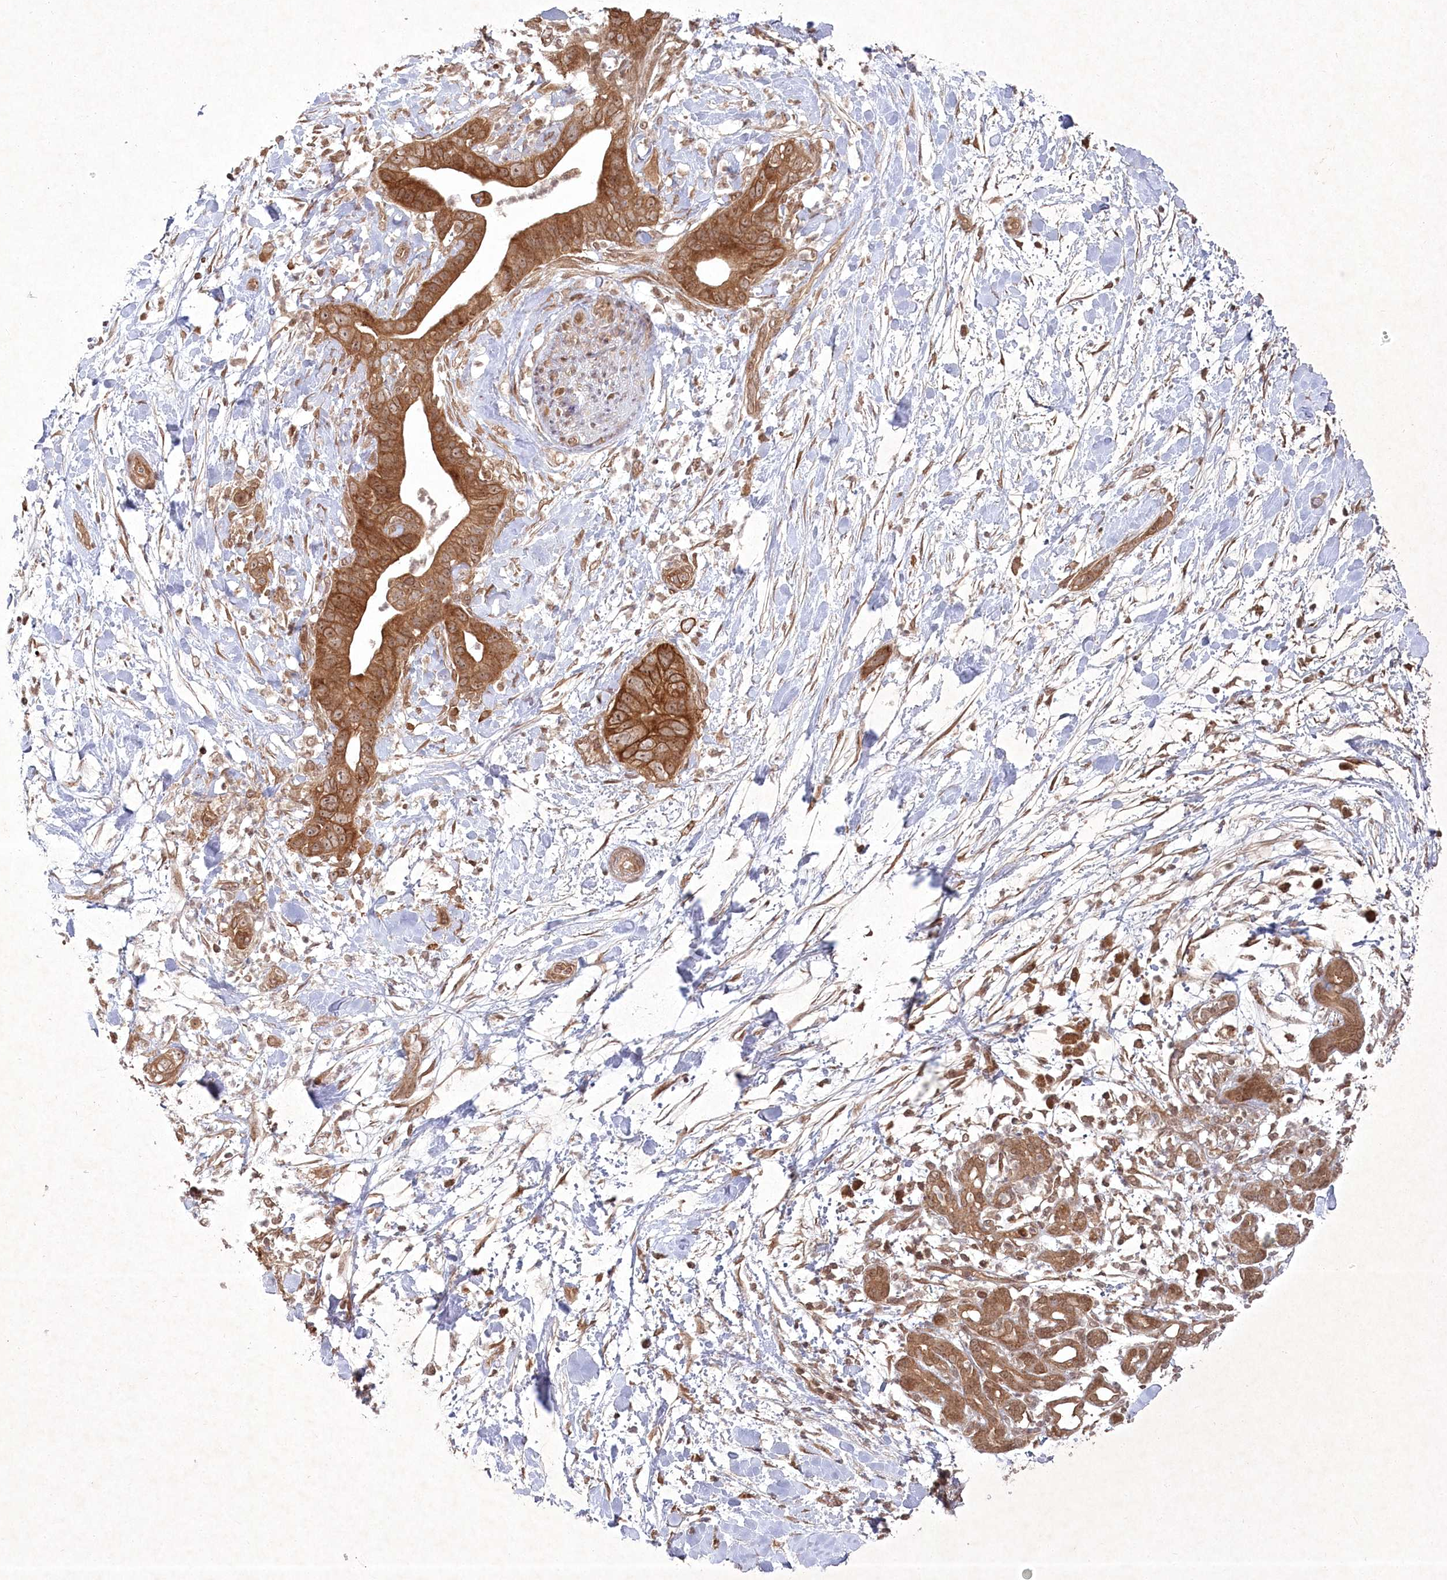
{"staining": {"intensity": "moderate", "quantity": ">75%", "location": "cytoplasmic/membranous,nuclear"}, "tissue": "pancreatic cancer", "cell_type": "Tumor cells", "image_type": "cancer", "snomed": [{"axis": "morphology", "description": "Adenocarcinoma, NOS"}, {"axis": "topography", "description": "Pancreas"}], "caption": "A brown stain highlights moderate cytoplasmic/membranous and nuclear expression of a protein in human pancreatic cancer (adenocarcinoma) tumor cells.", "gene": "FBXL17", "patient": {"sex": "female", "age": 78}}